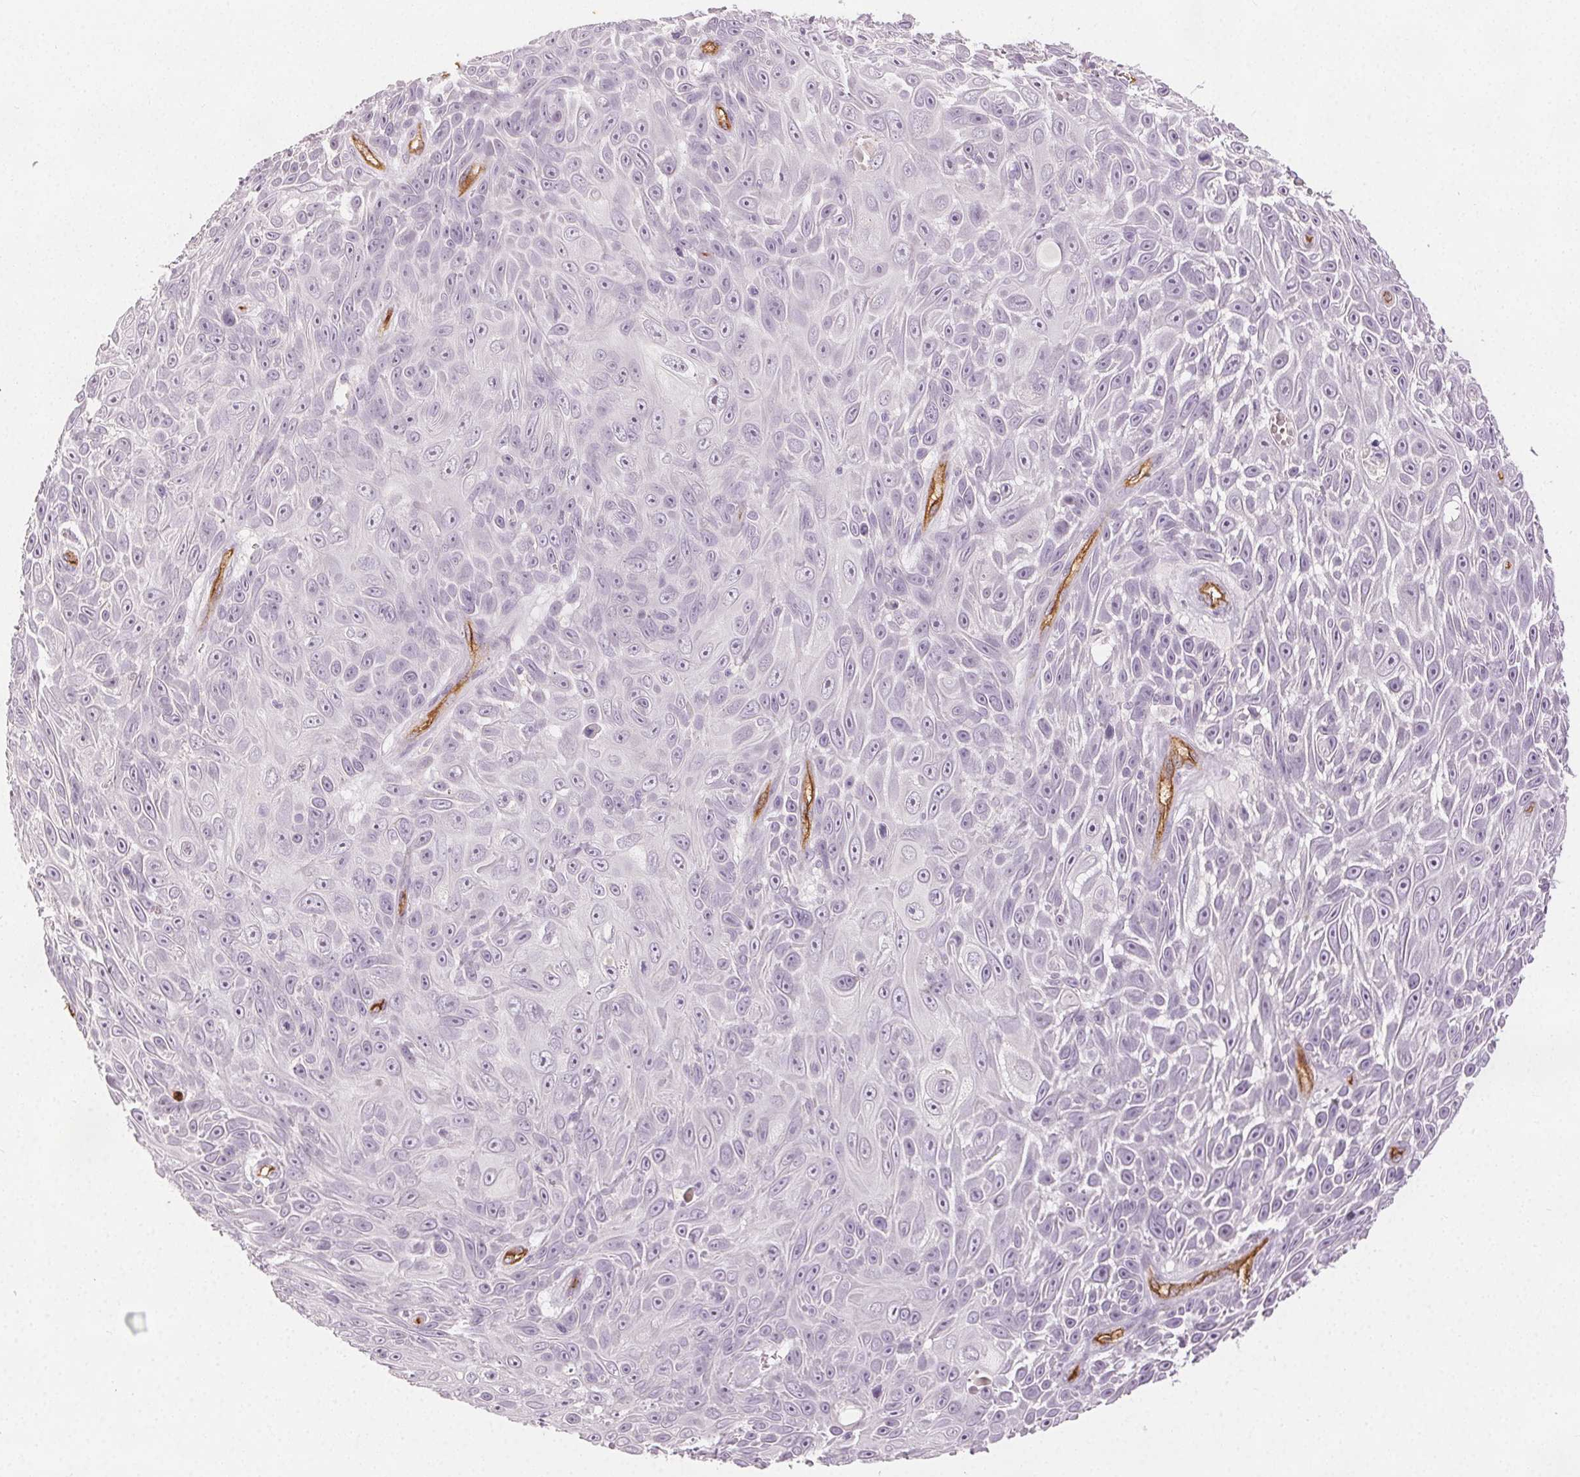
{"staining": {"intensity": "negative", "quantity": "none", "location": "none"}, "tissue": "skin cancer", "cell_type": "Tumor cells", "image_type": "cancer", "snomed": [{"axis": "morphology", "description": "Squamous cell carcinoma, NOS"}, {"axis": "topography", "description": "Skin"}], "caption": "Micrograph shows no protein positivity in tumor cells of skin squamous cell carcinoma tissue.", "gene": "PODXL", "patient": {"sex": "male", "age": 82}}